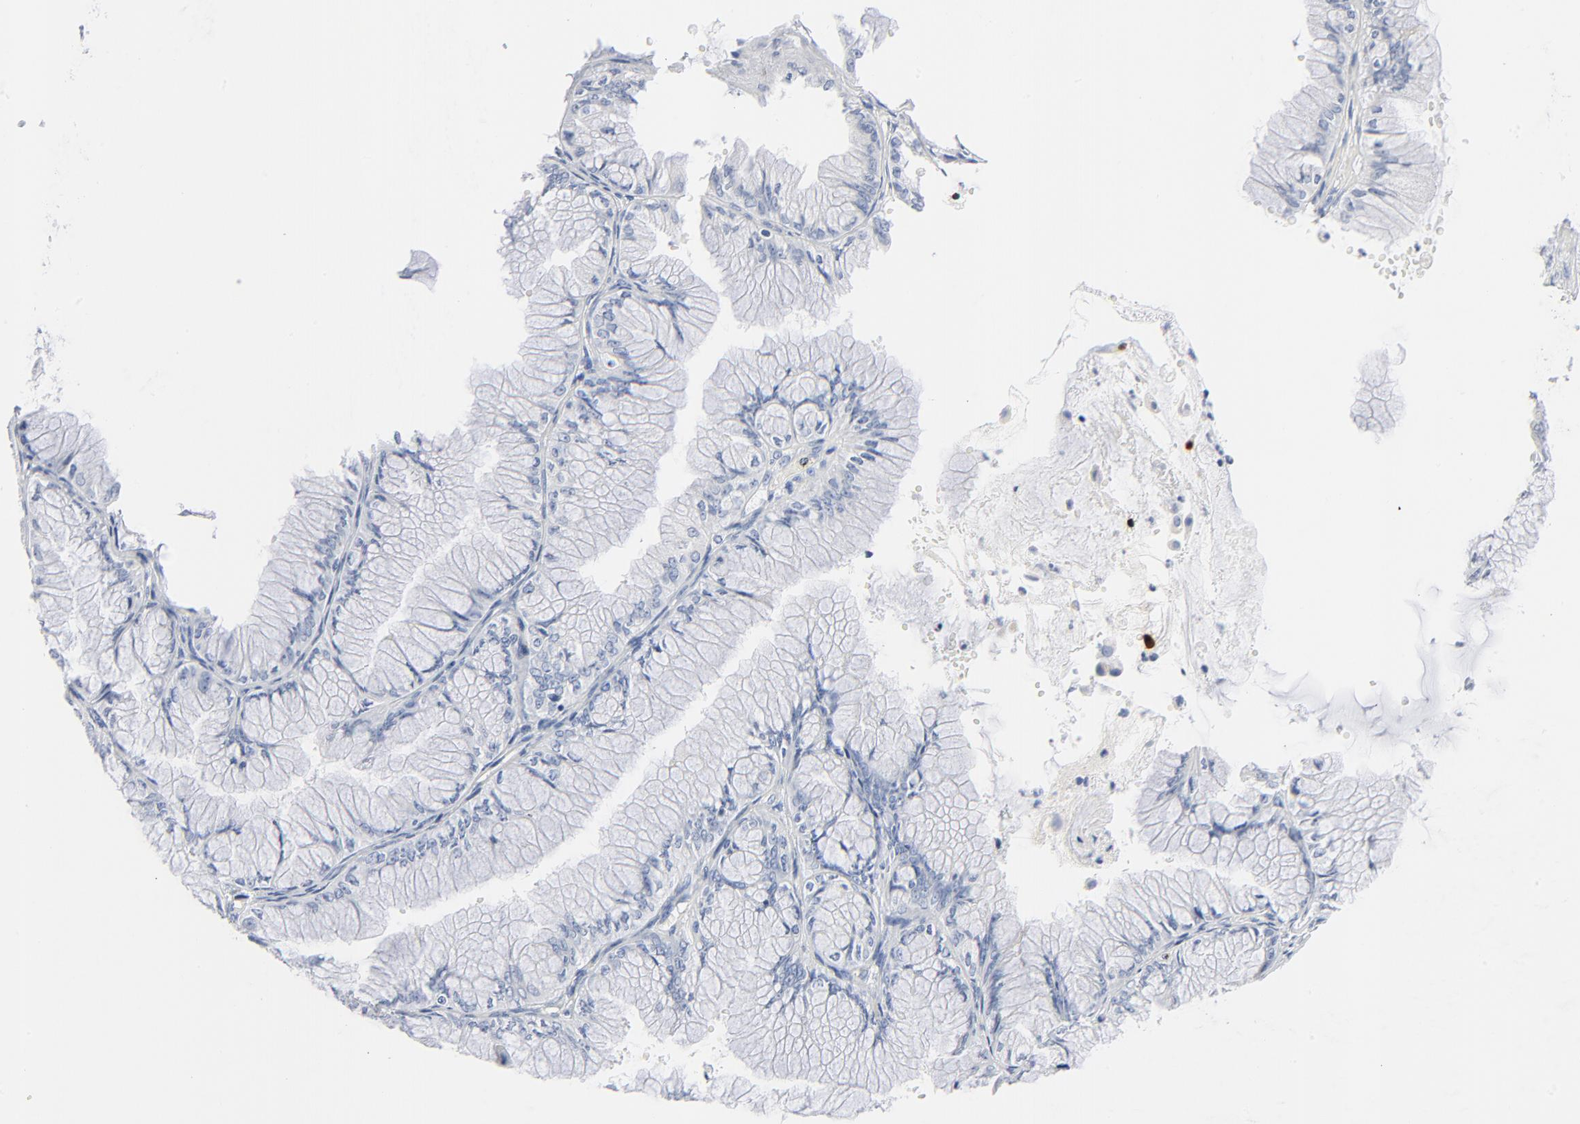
{"staining": {"intensity": "negative", "quantity": "none", "location": "none"}, "tissue": "ovarian cancer", "cell_type": "Tumor cells", "image_type": "cancer", "snomed": [{"axis": "morphology", "description": "Cystadenocarcinoma, mucinous, NOS"}, {"axis": "topography", "description": "Ovary"}], "caption": "Tumor cells show no significant staining in ovarian cancer (mucinous cystadenocarcinoma). (Stains: DAB immunohistochemistry (IHC) with hematoxylin counter stain, Microscopy: brightfield microscopy at high magnification).", "gene": "GZMB", "patient": {"sex": "female", "age": 63}}